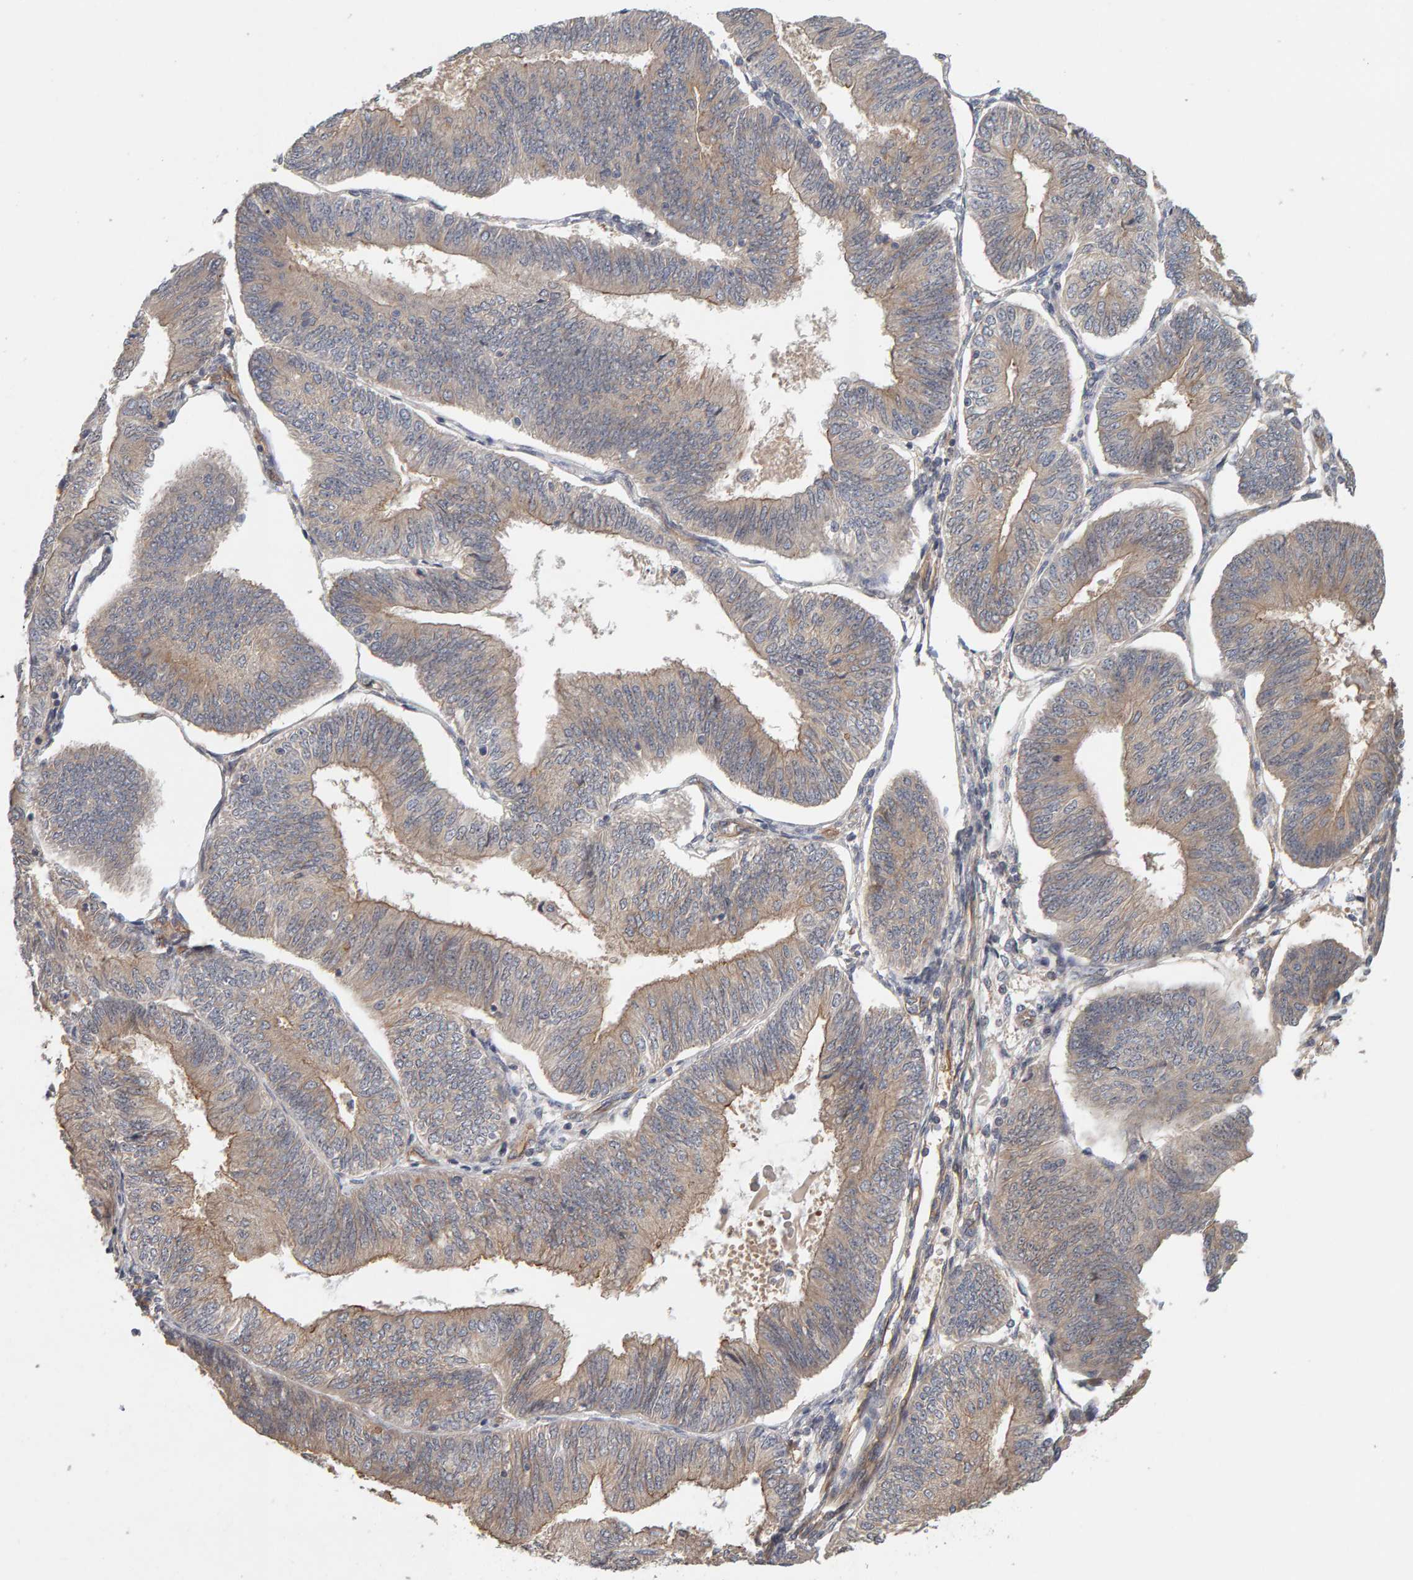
{"staining": {"intensity": "moderate", "quantity": ">75%", "location": "cytoplasmic/membranous"}, "tissue": "endometrial cancer", "cell_type": "Tumor cells", "image_type": "cancer", "snomed": [{"axis": "morphology", "description": "Adenocarcinoma, NOS"}, {"axis": "topography", "description": "Endometrium"}], "caption": "IHC (DAB) staining of human adenocarcinoma (endometrial) exhibits moderate cytoplasmic/membranous protein positivity in approximately >75% of tumor cells. (DAB (3,3'-diaminobenzidine) IHC with brightfield microscopy, high magnification).", "gene": "PPP1R16A", "patient": {"sex": "female", "age": 58}}